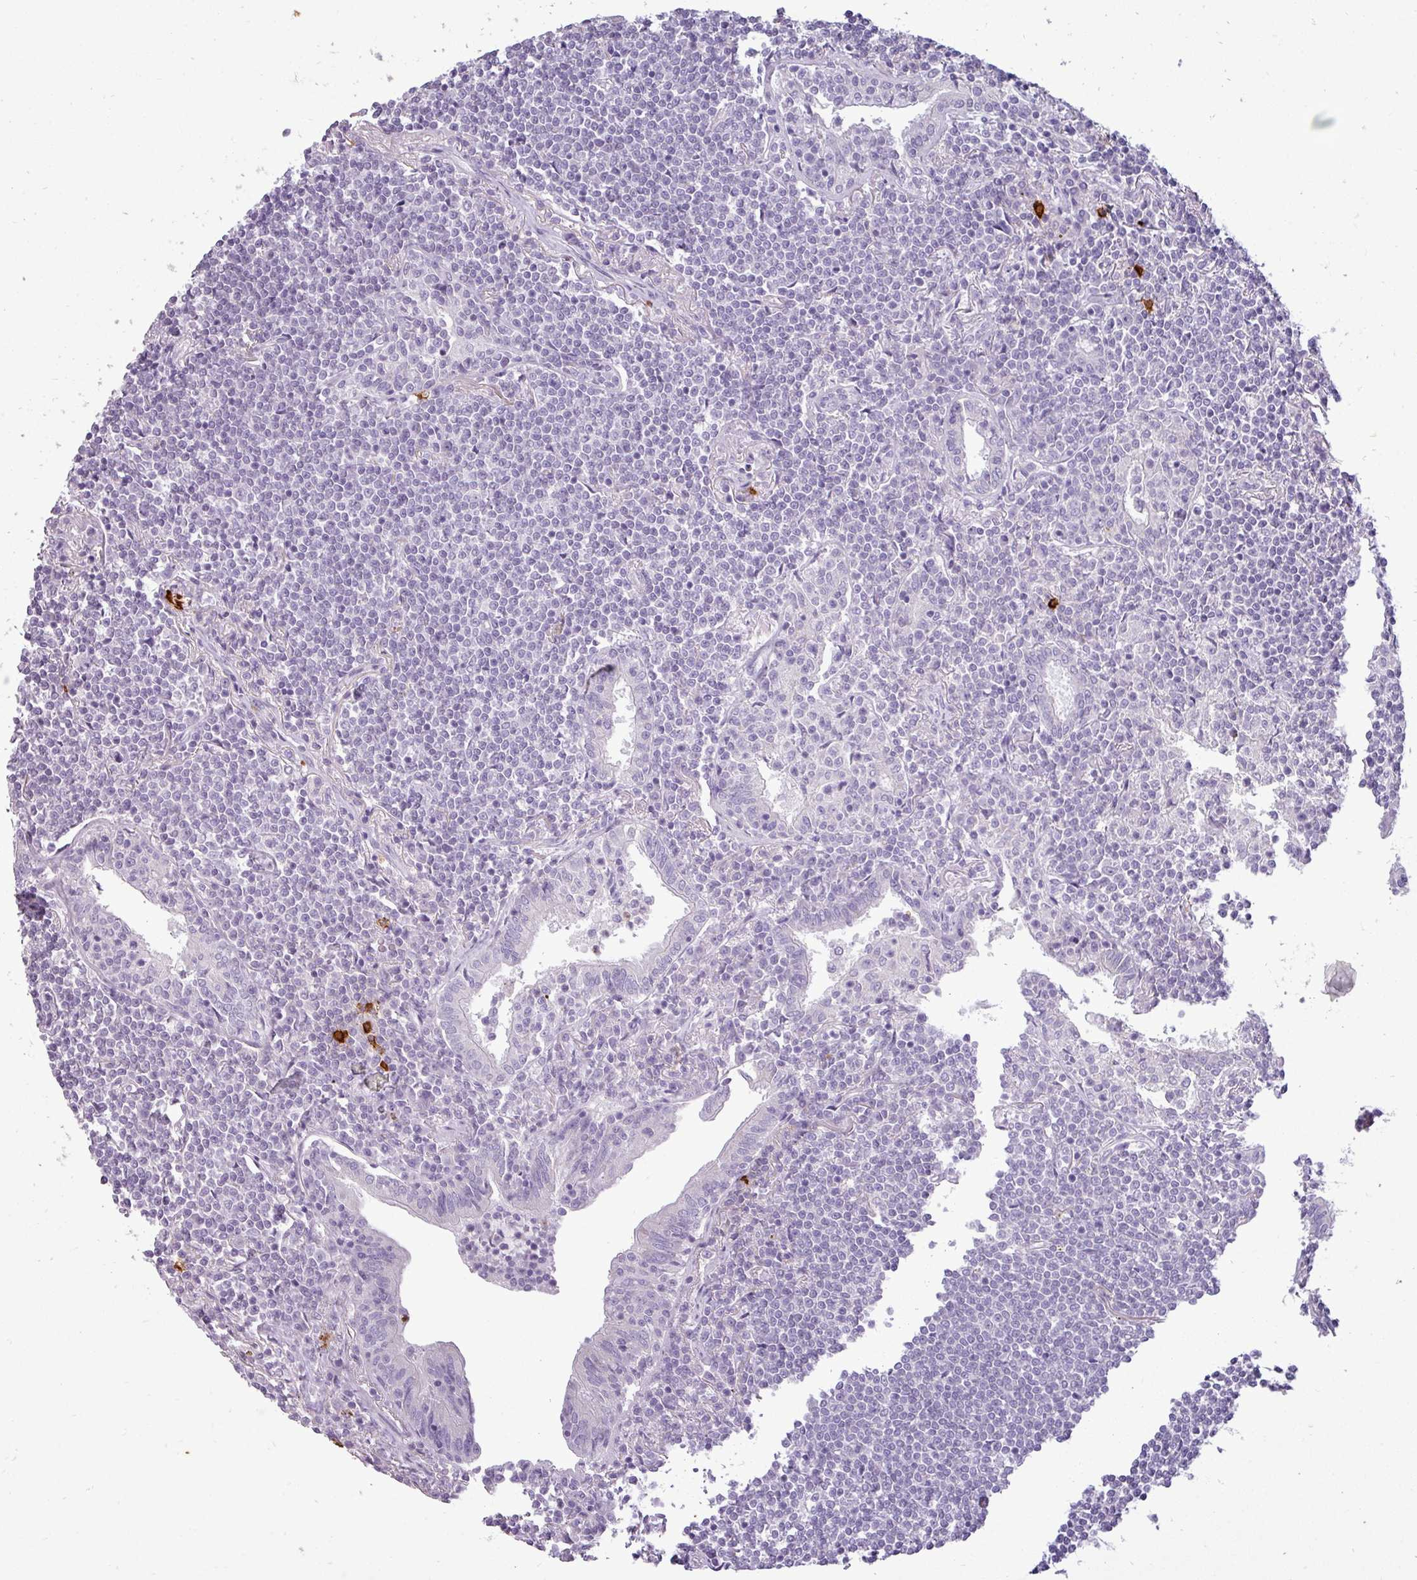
{"staining": {"intensity": "negative", "quantity": "none", "location": "none"}, "tissue": "lymphoma", "cell_type": "Tumor cells", "image_type": "cancer", "snomed": [{"axis": "morphology", "description": "Malignant lymphoma, non-Hodgkin's type, Low grade"}, {"axis": "topography", "description": "Lung"}], "caption": "An image of malignant lymphoma, non-Hodgkin's type (low-grade) stained for a protein exhibits no brown staining in tumor cells. (Stains: DAB (3,3'-diaminobenzidine) immunohistochemistry with hematoxylin counter stain, Microscopy: brightfield microscopy at high magnification).", "gene": "TRIM39", "patient": {"sex": "female", "age": 71}}